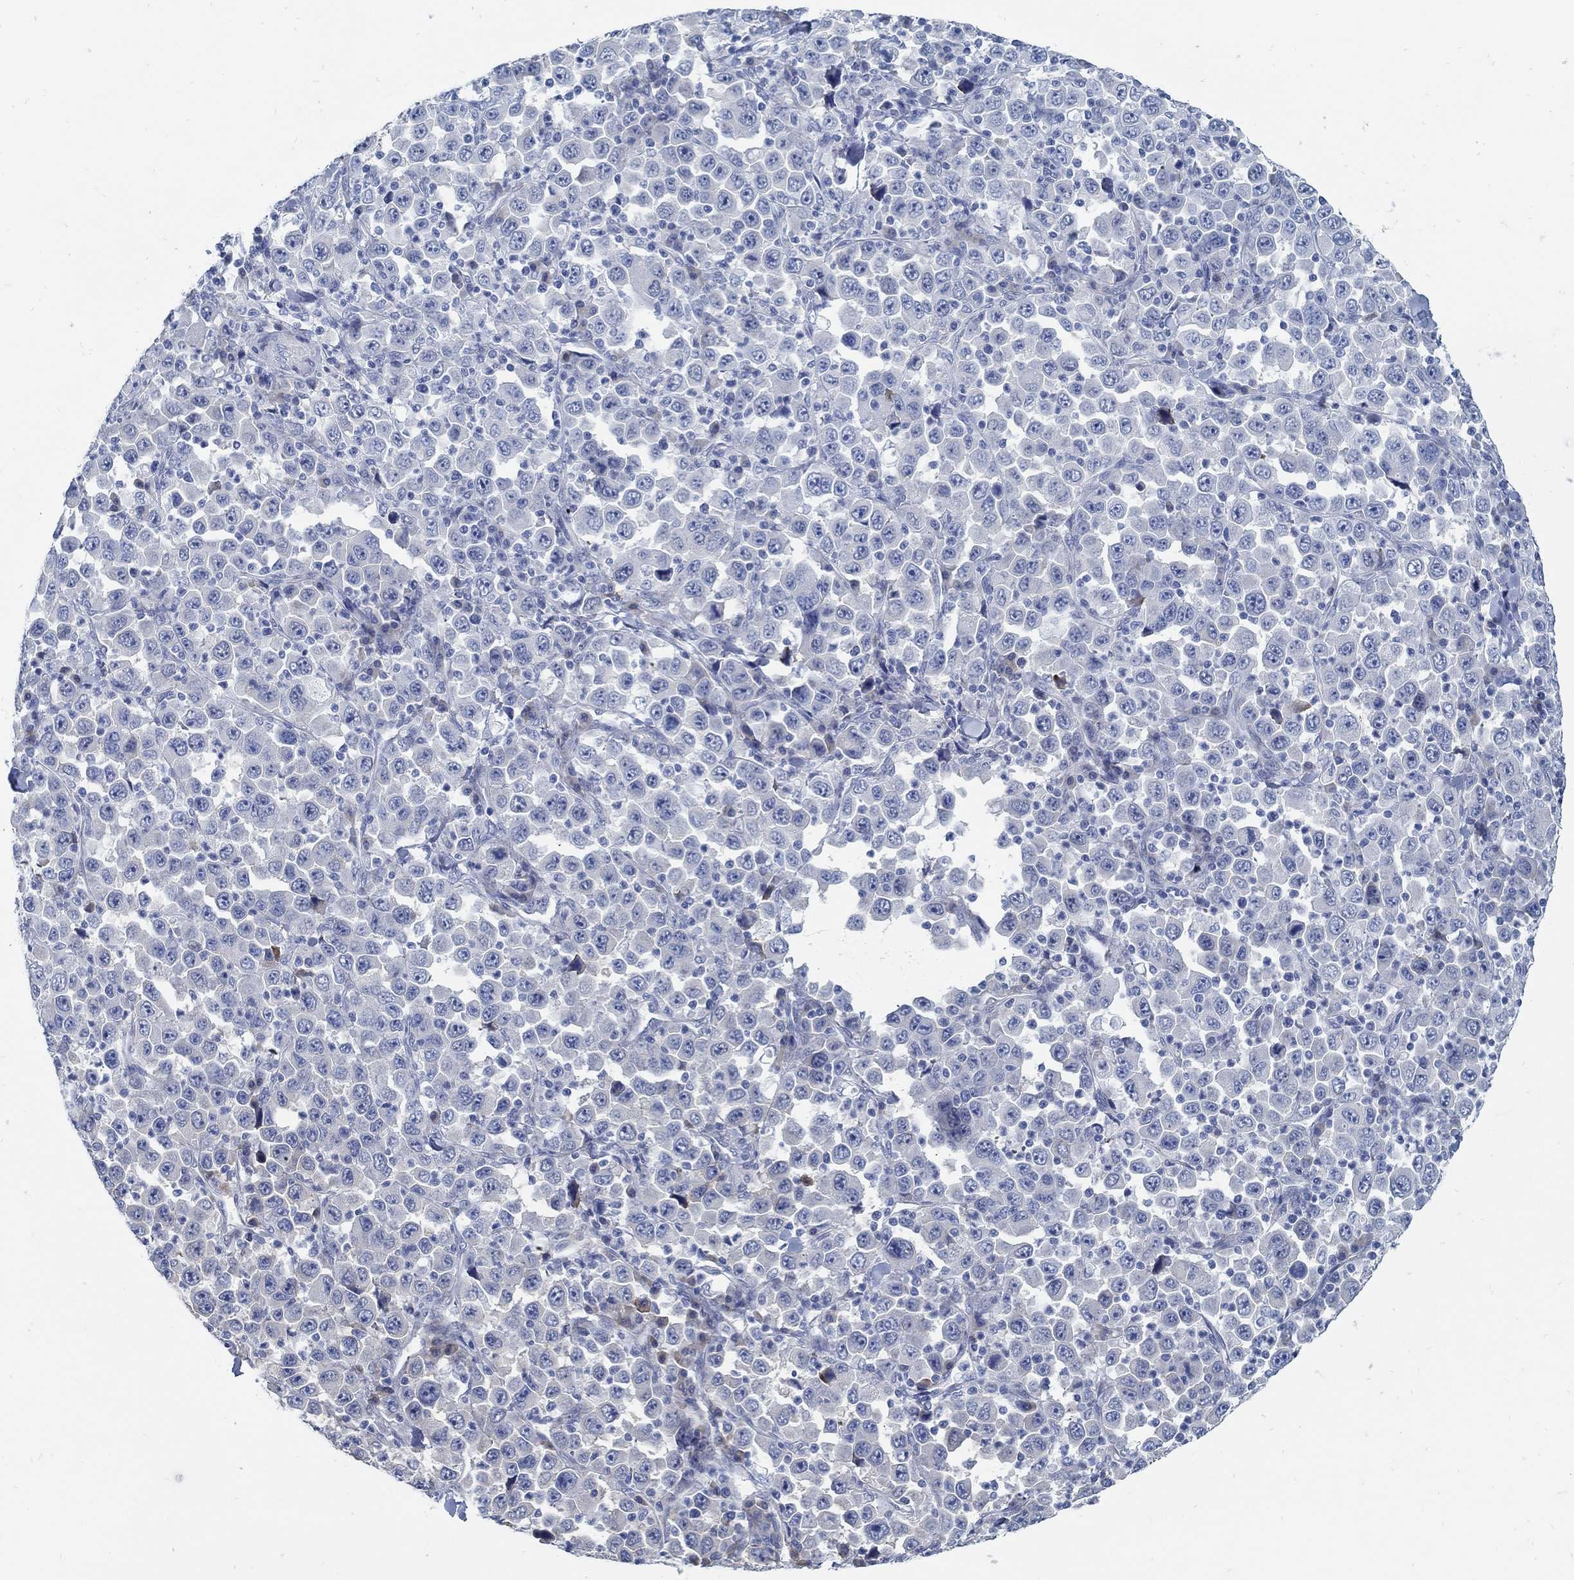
{"staining": {"intensity": "negative", "quantity": "none", "location": "none"}, "tissue": "stomach cancer", "cell_type": "Tumor cells", "image_type": "cancer", "snomed": [{"axis": "morphology", "description": "Normal tissue, NOS"}, {"axis": "morphology", "description": "Adenocarcinoma, NOS"}, {"axis": "topography", "description": "Stomach, upper"}, {"axis": "topography", "description": "Stomach"}], "caption": "Micrograph shows no significant protein expression in tumor cells of stomach adenocarcinoma.", "gene": "C15orf39", "patient": {"sex": "male", "age": 59}}